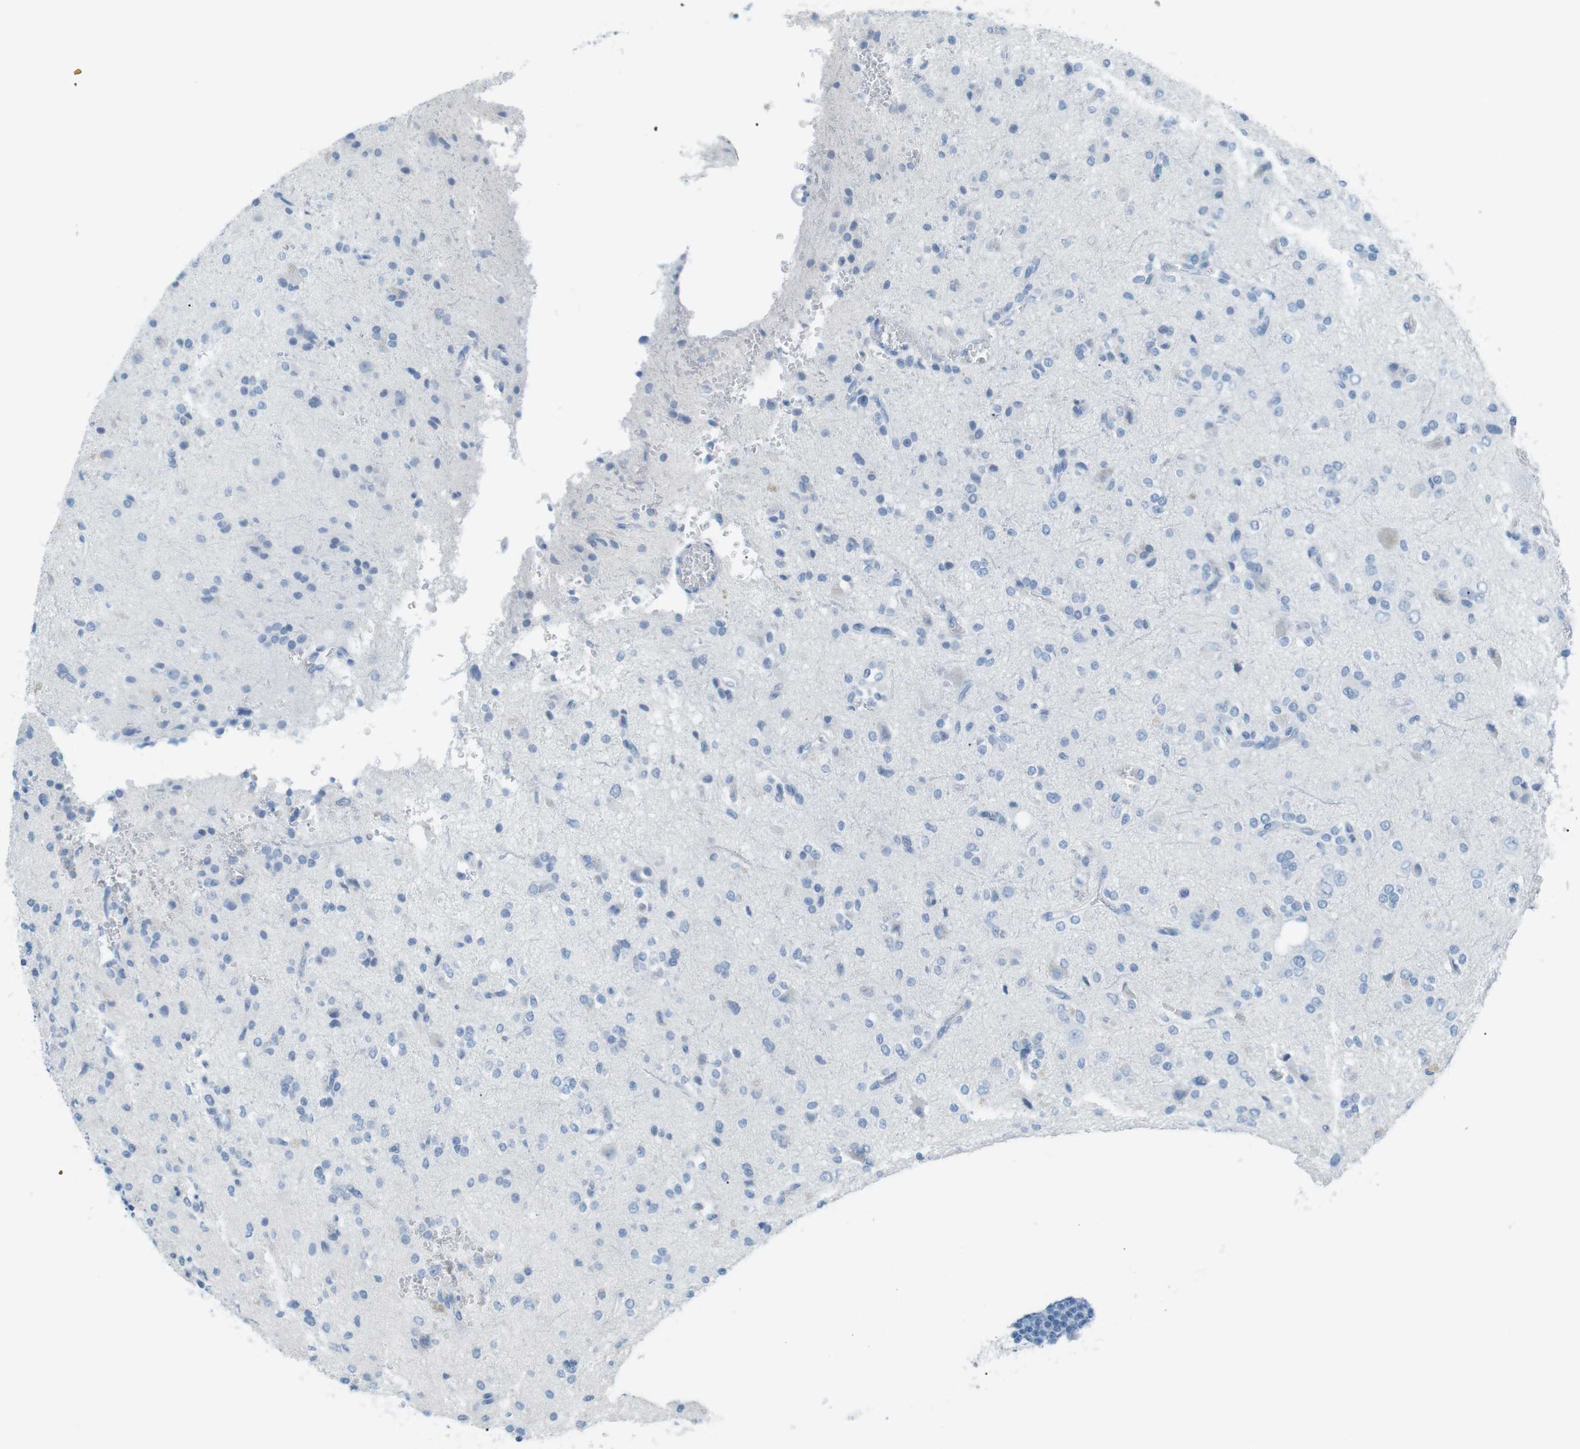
{"staining": {"intensity": "negative", "quantity": "none", "location": "none"}, "tissue": "glioma", "cell_type": "Tumor cells", "image_type": "cancer", "snomed": [{"axis": "morphology", "description": "Glioma, malignant, High grade"}, {"axis": "topography", "description": "Brain"}], "caption": "A high-resolution micrograph shows IHC staining of glioma, which exhibits no significant expression in tumor cells.", "gene": "AZGP1", "patient": {"sex": "male", "age": 47}}